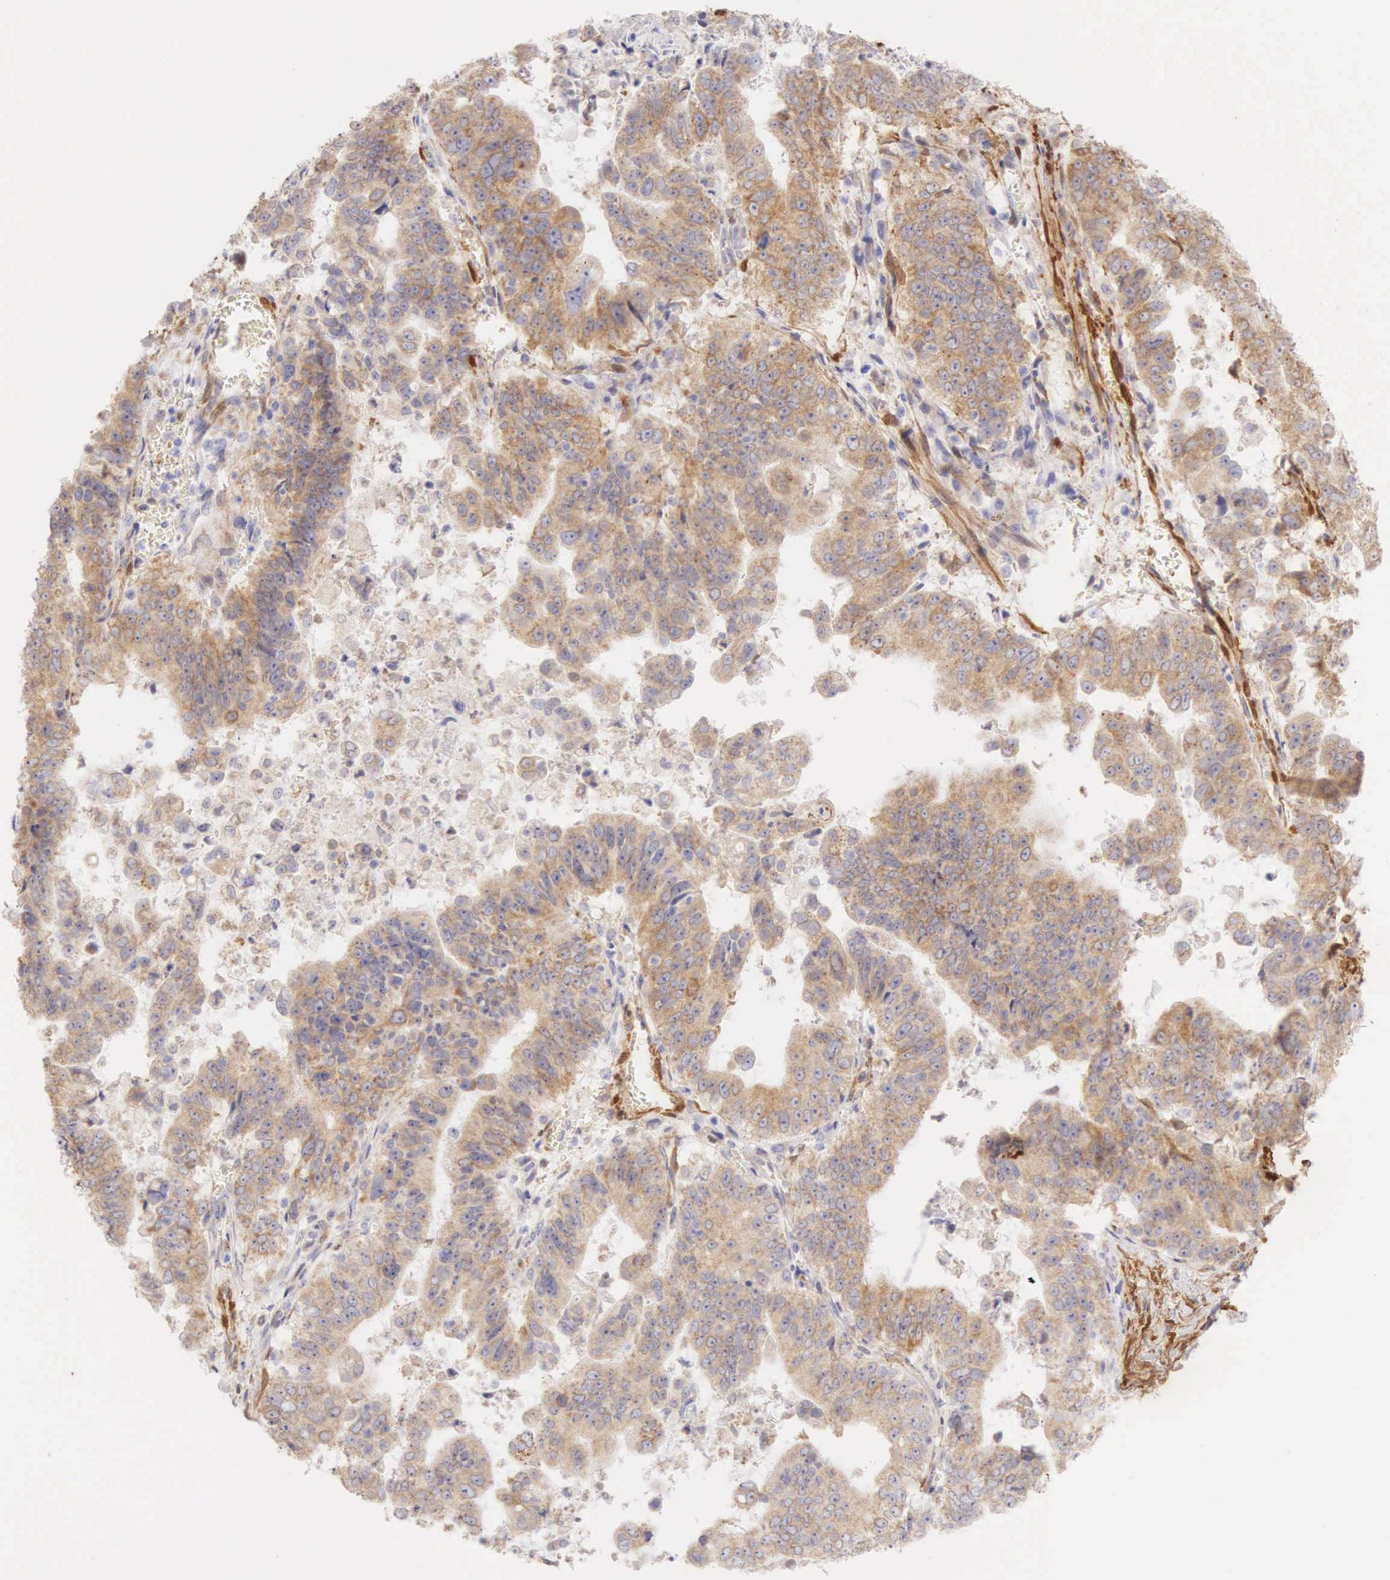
{"staining": {"intensity": "moderate", "quantity": "25%-75%", "location": "cytoplasmic/membranous"}, "tissue": "stomach cancer", "cell_type": "Tumor cells", "image_type": "cancer", "snomed": [{"axis": "morphology", "description": "Adenocarcinoma, NOS"}, {"axis": "topography", "description": "Stomach, upper"}], "caption": "Protein staining of adenocarcinoma (stomach) tissue exhibits moderate cytoplasmic/membranous positivity in approximately 25%-75% of tumor cells. (DAB (3,3'-diaminobenzidine) = brown stain, brightfield microscopy at high magnification).", "gene": "CNN1", "patient": {"sex": "female", "age": 50}}